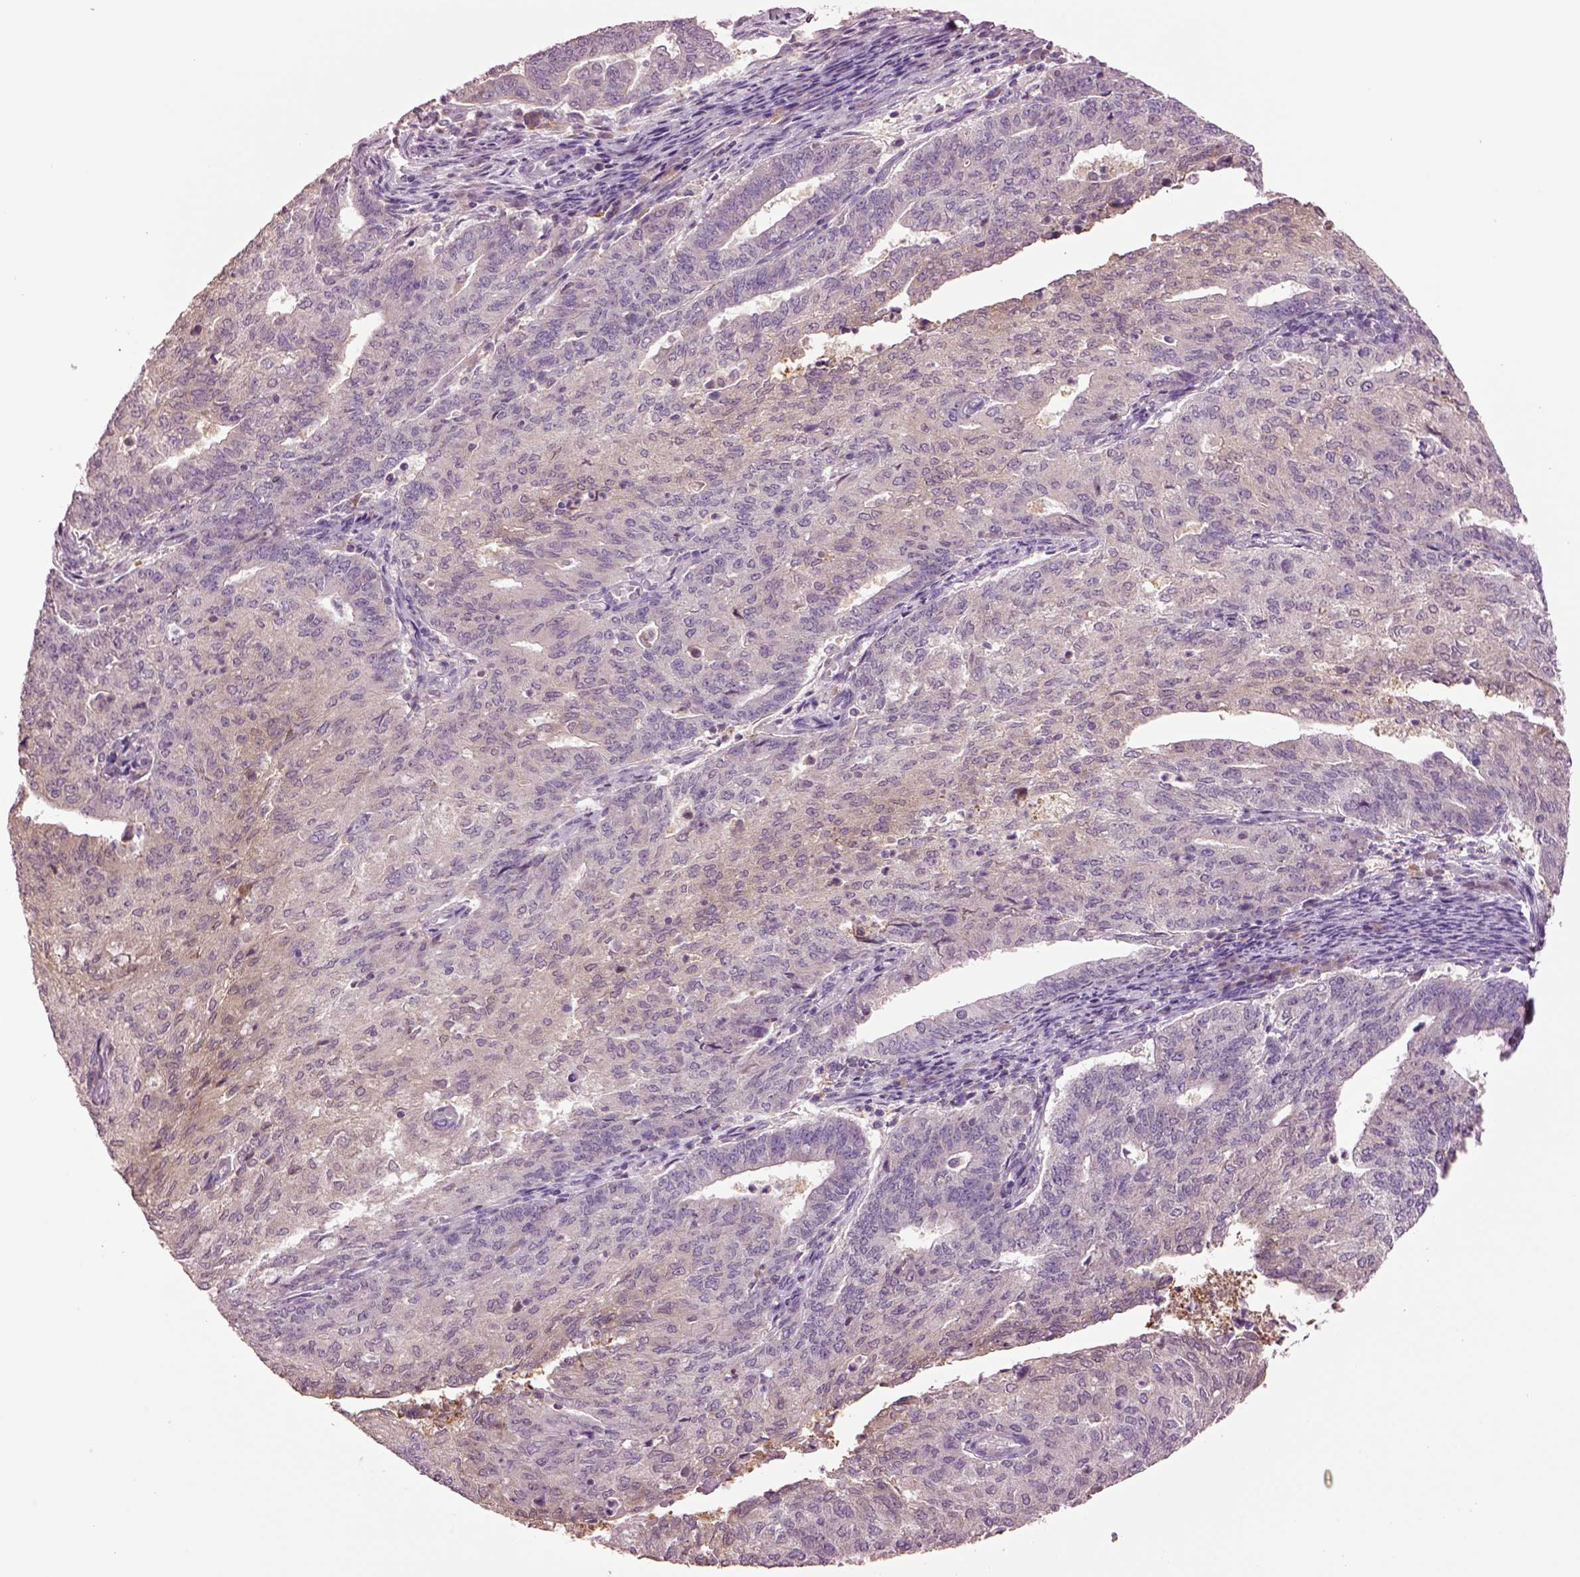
{"staining": {"intensity": "weak", "quantity": "<25%", "location": "cytoplasmic/membranous"}, "tissue": "endometrial cancer", "cell_type": "Tumor cells", "image_type": "cancer", "snomed": [{"axis": "morphology", "description": "Adenocarcinoma, NOS"}, {"axis": "topography", "description": "Endometrium"}], "caption": "Human endometrial adenocarcinoma stained for a protein using immunohistochemistry displays no staining in tumor cells.", "gene": "CLPSL1", "patient": {"sex": "female", "age": 82}}